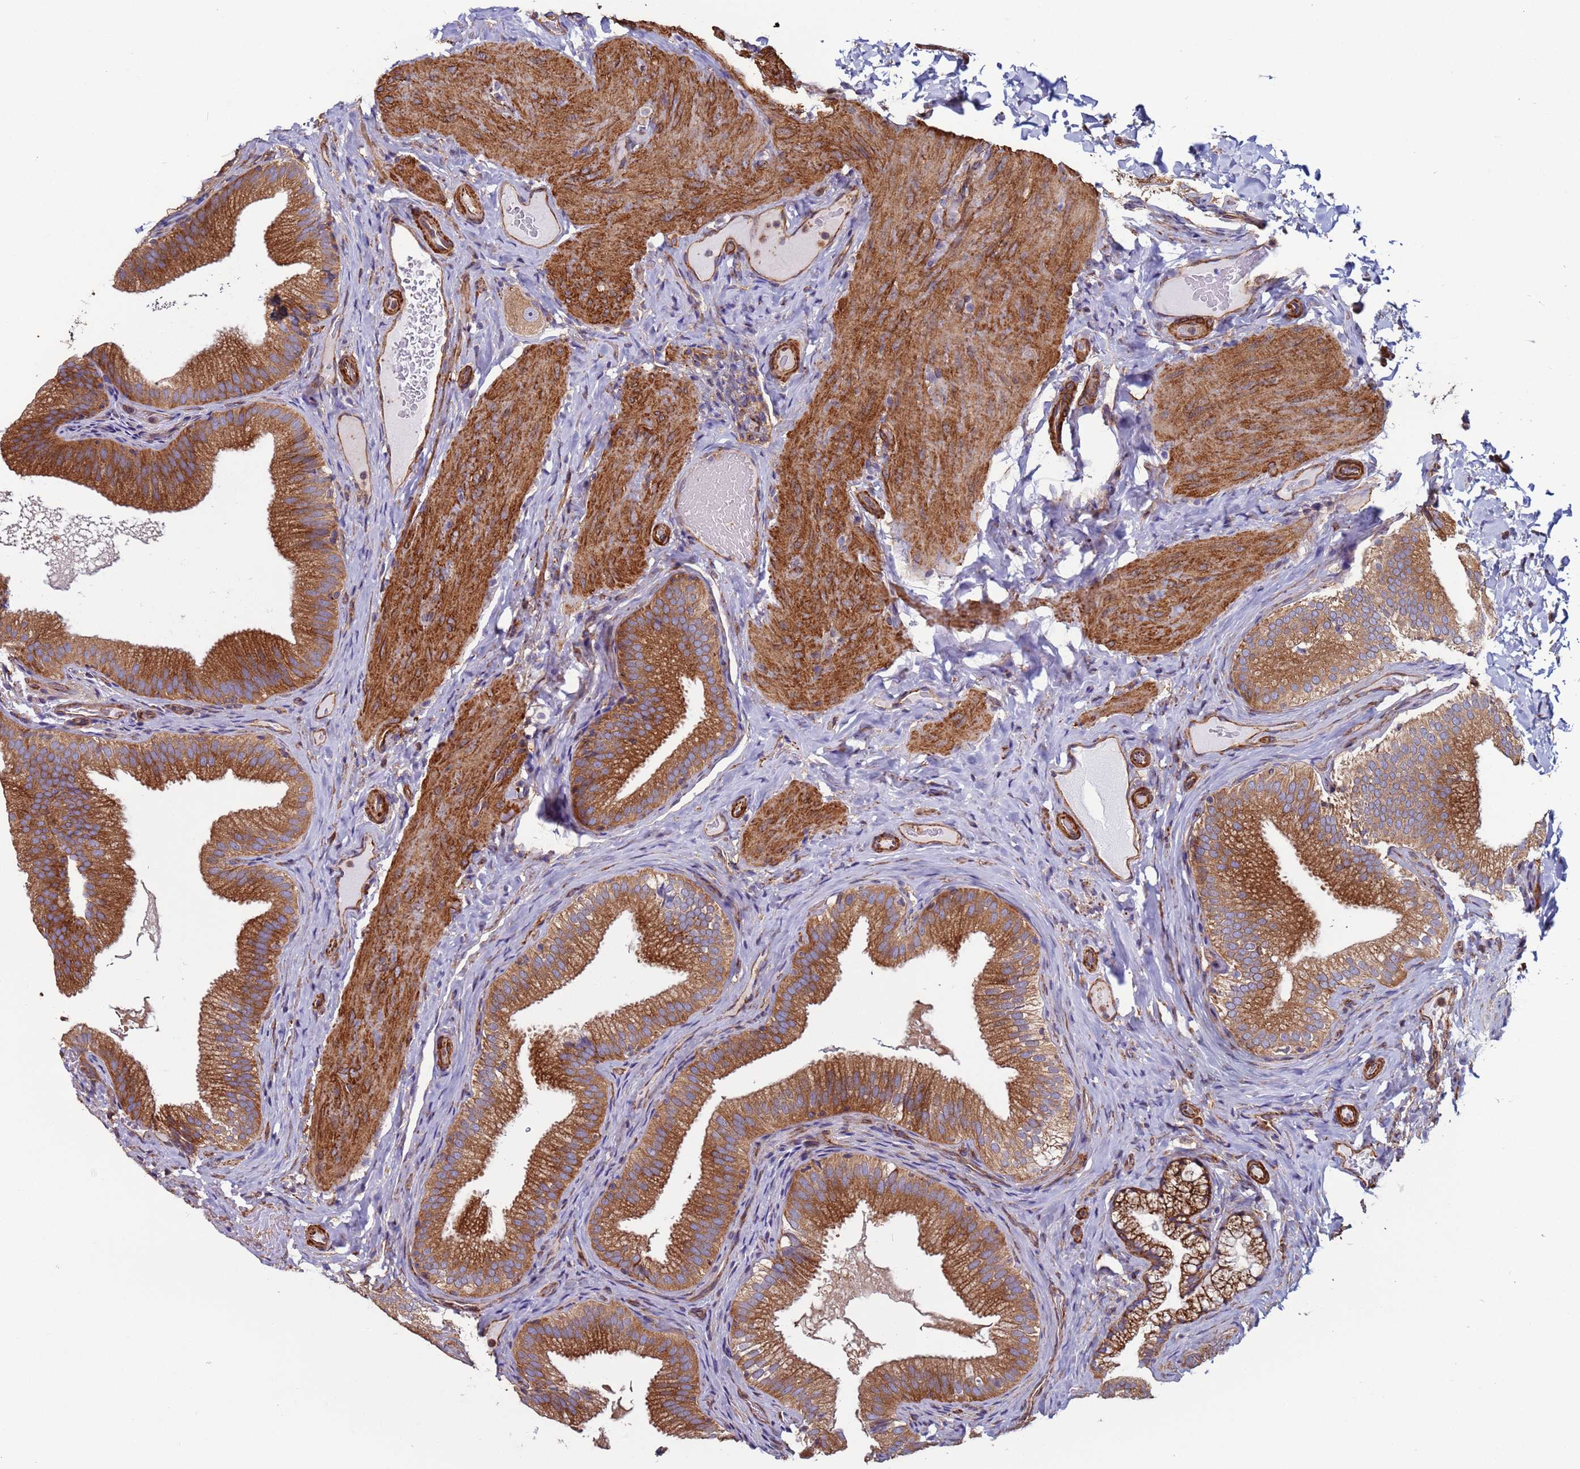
{"staining": {"intensity": "strong", "quantity": ">75%", "location": "cytoplasmic/membranous"}, "tissue": "gallbladder", "cell_type": "Glandular cells", "image_type": "normal", "snomed": [{"axis": "morphology", "description": "Normal tissue, NOS"}, {"axis": "topography", "description": "Gallbladder"}], "caption": "Immunohistochemistry (IHC) of unremarkable human gallbladder shows high levels of strong cytoplasmic/membranous expression in about >75% of glandular cells. The staining is performed using DAB brown chromogen to label protein expression. The nuclei are counter-stained blue using hematoxylin.", "gene": "ZBTB39", "patient": {"sex": "female", "age": 30}}